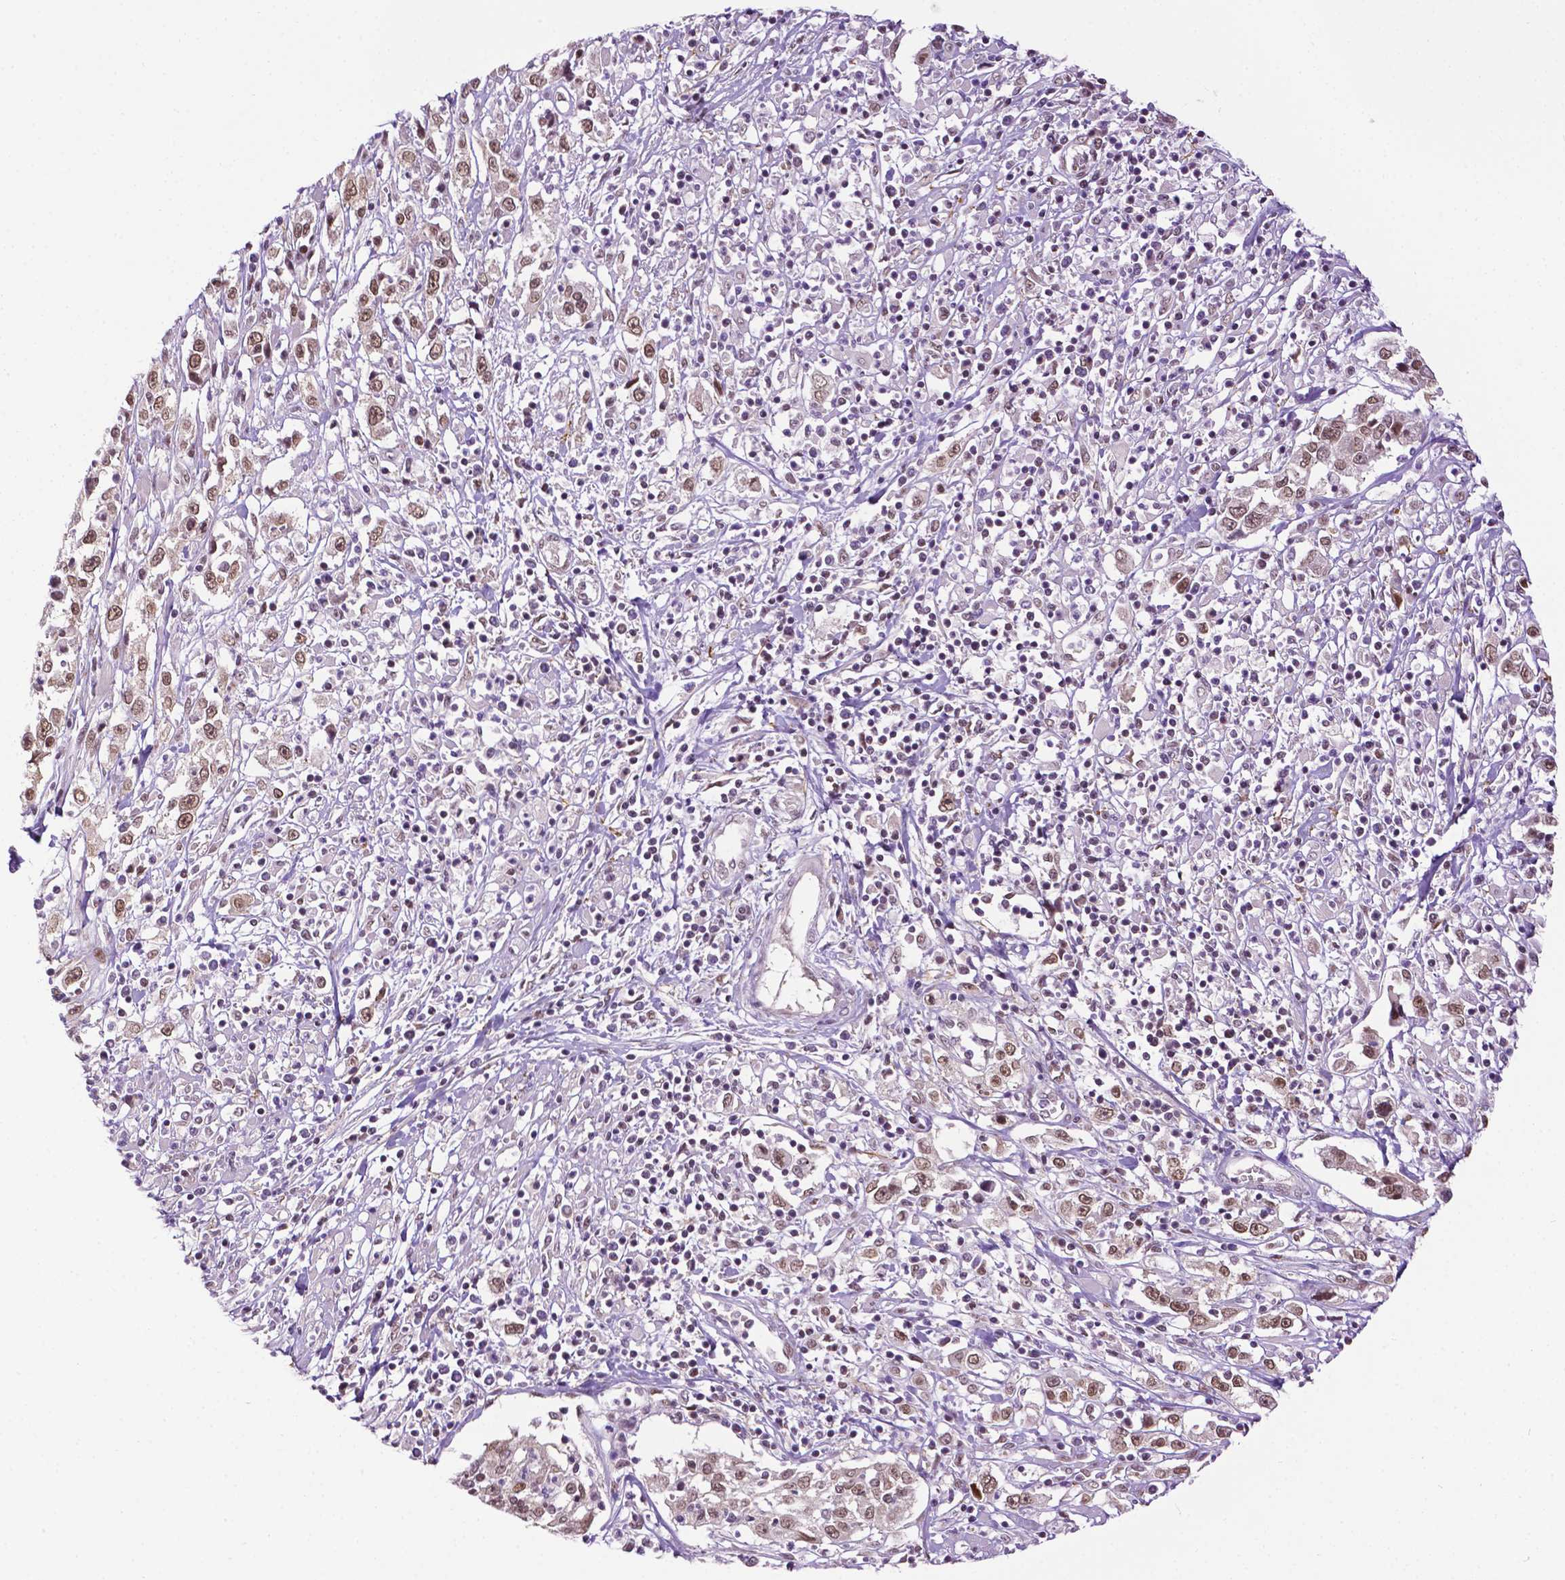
{"staining": {"intensity": "moderate", "quantity": ">75%", "location": "nuclear"}, "tissue": "cervical cancer", "cell_type": "Tumor cells", "image_type": "cancer", "snomed": [{"axis": "morphology", "description": "Adenocarcinoma, NOS"}, {"axis": "topography", "description": "Cervix"}], "caption": "Immunohistochemistry (IHC) image of neoplastic tissue: cervical cancer (adenocarcinoma) stained using IHC demonstrates medium levels of moderate protein expression localized specifically in the nuclear of tumor cells, appearing as a nuclear brown color.", "gene": "UBQLN4", "patient": {"sex": "female", "age": 40}}